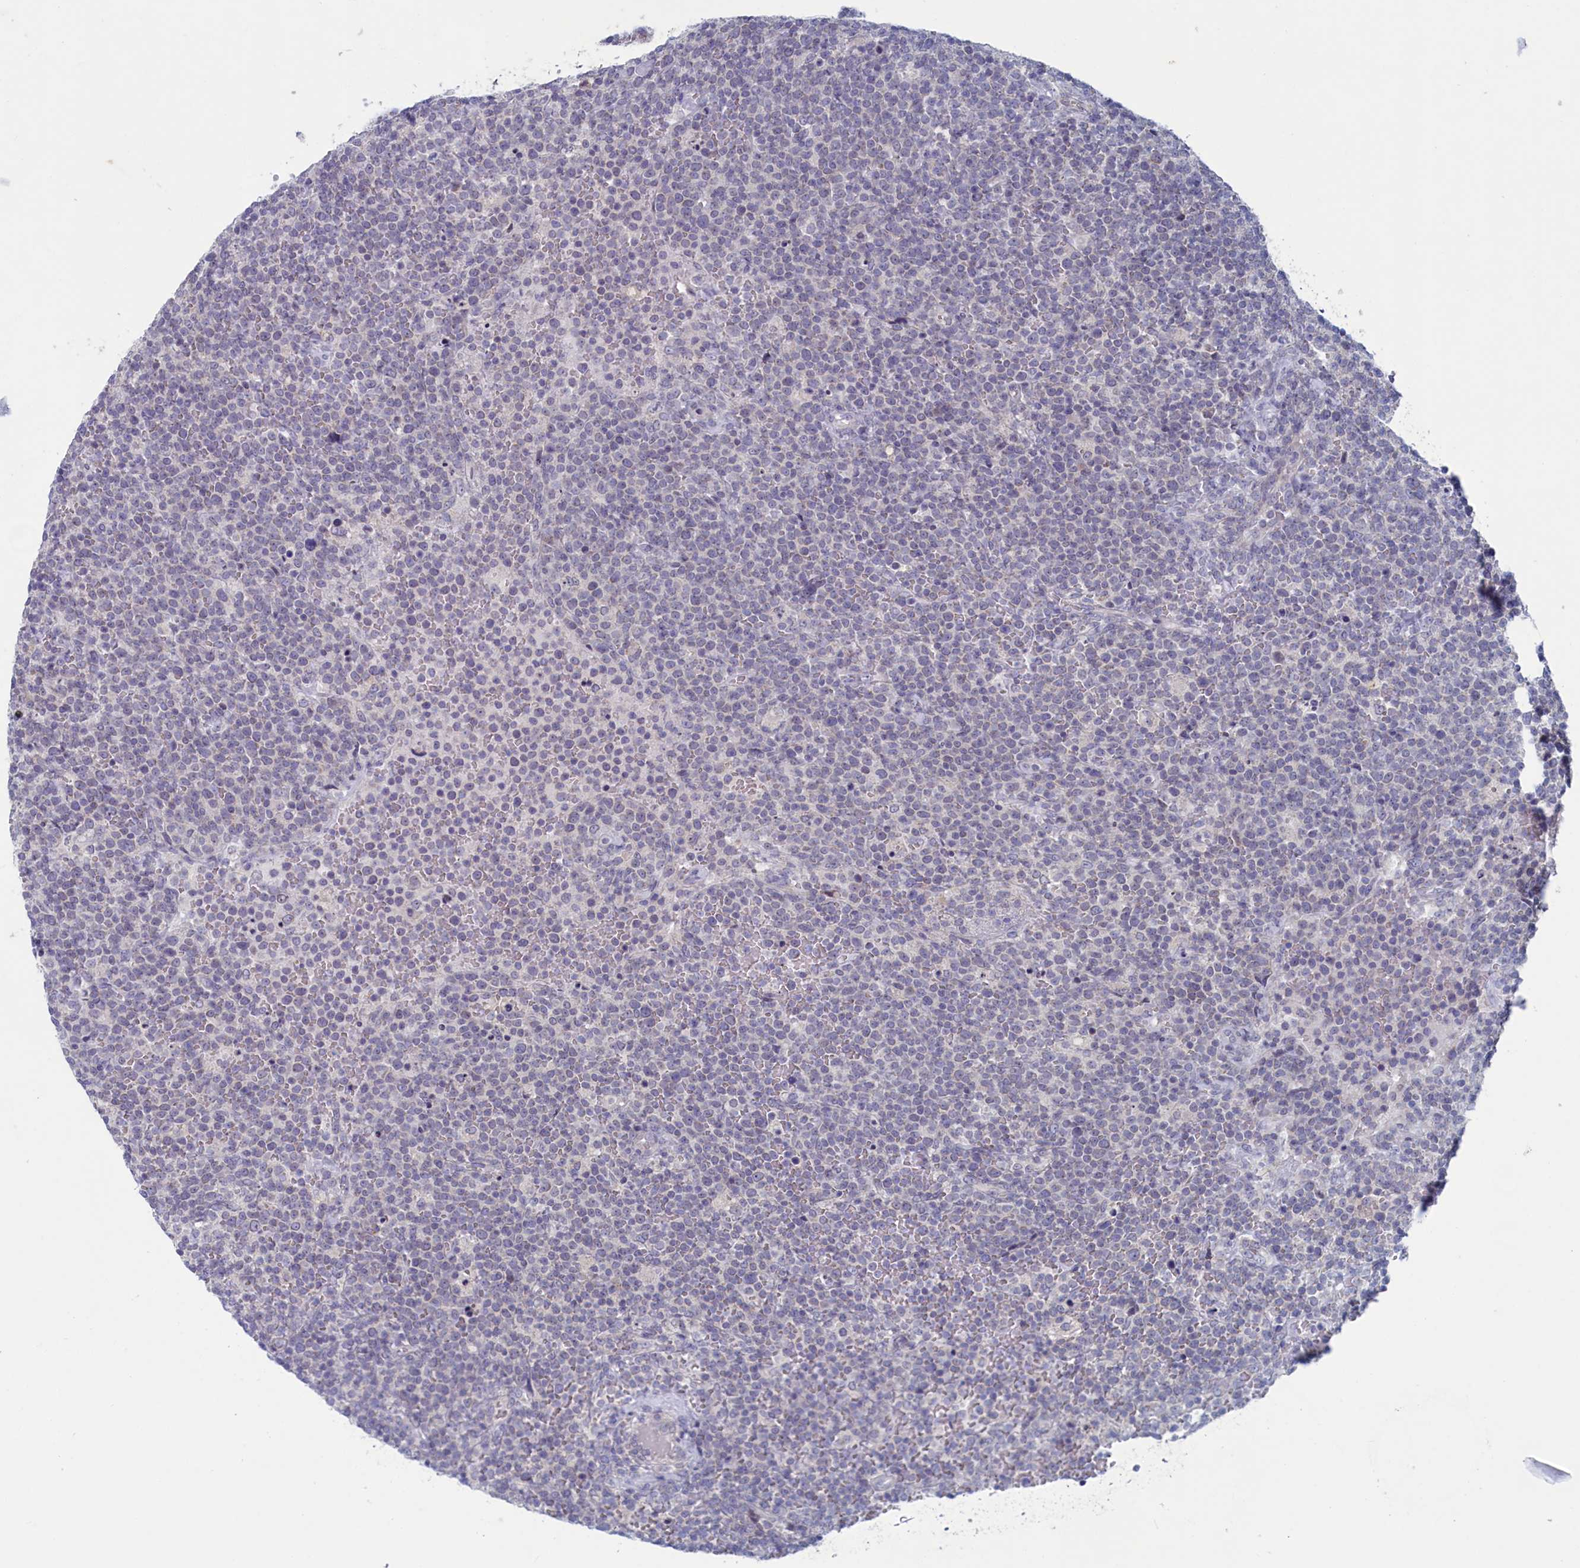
{"staining": {"intensity": "negative", "quantity": "none", "location": "none"}, "tissue": "lymphoma", "cell_type": "Tumor cells", "image_type": "cancer", "snomed": [{"axis": "morphology", "description": "Malignant lymphoma, non-Hodgkin's type, High grade"}, {"axis": "topography", "description": "Lymph node"}], "caption": "High-grade malignant lymphoma, non-Hodgkin's type was stained to show a protein in brown. There is no significant expression in tumor cells.", "gene": "WDR76", "patient": {"sex": "male", "age": 61}}